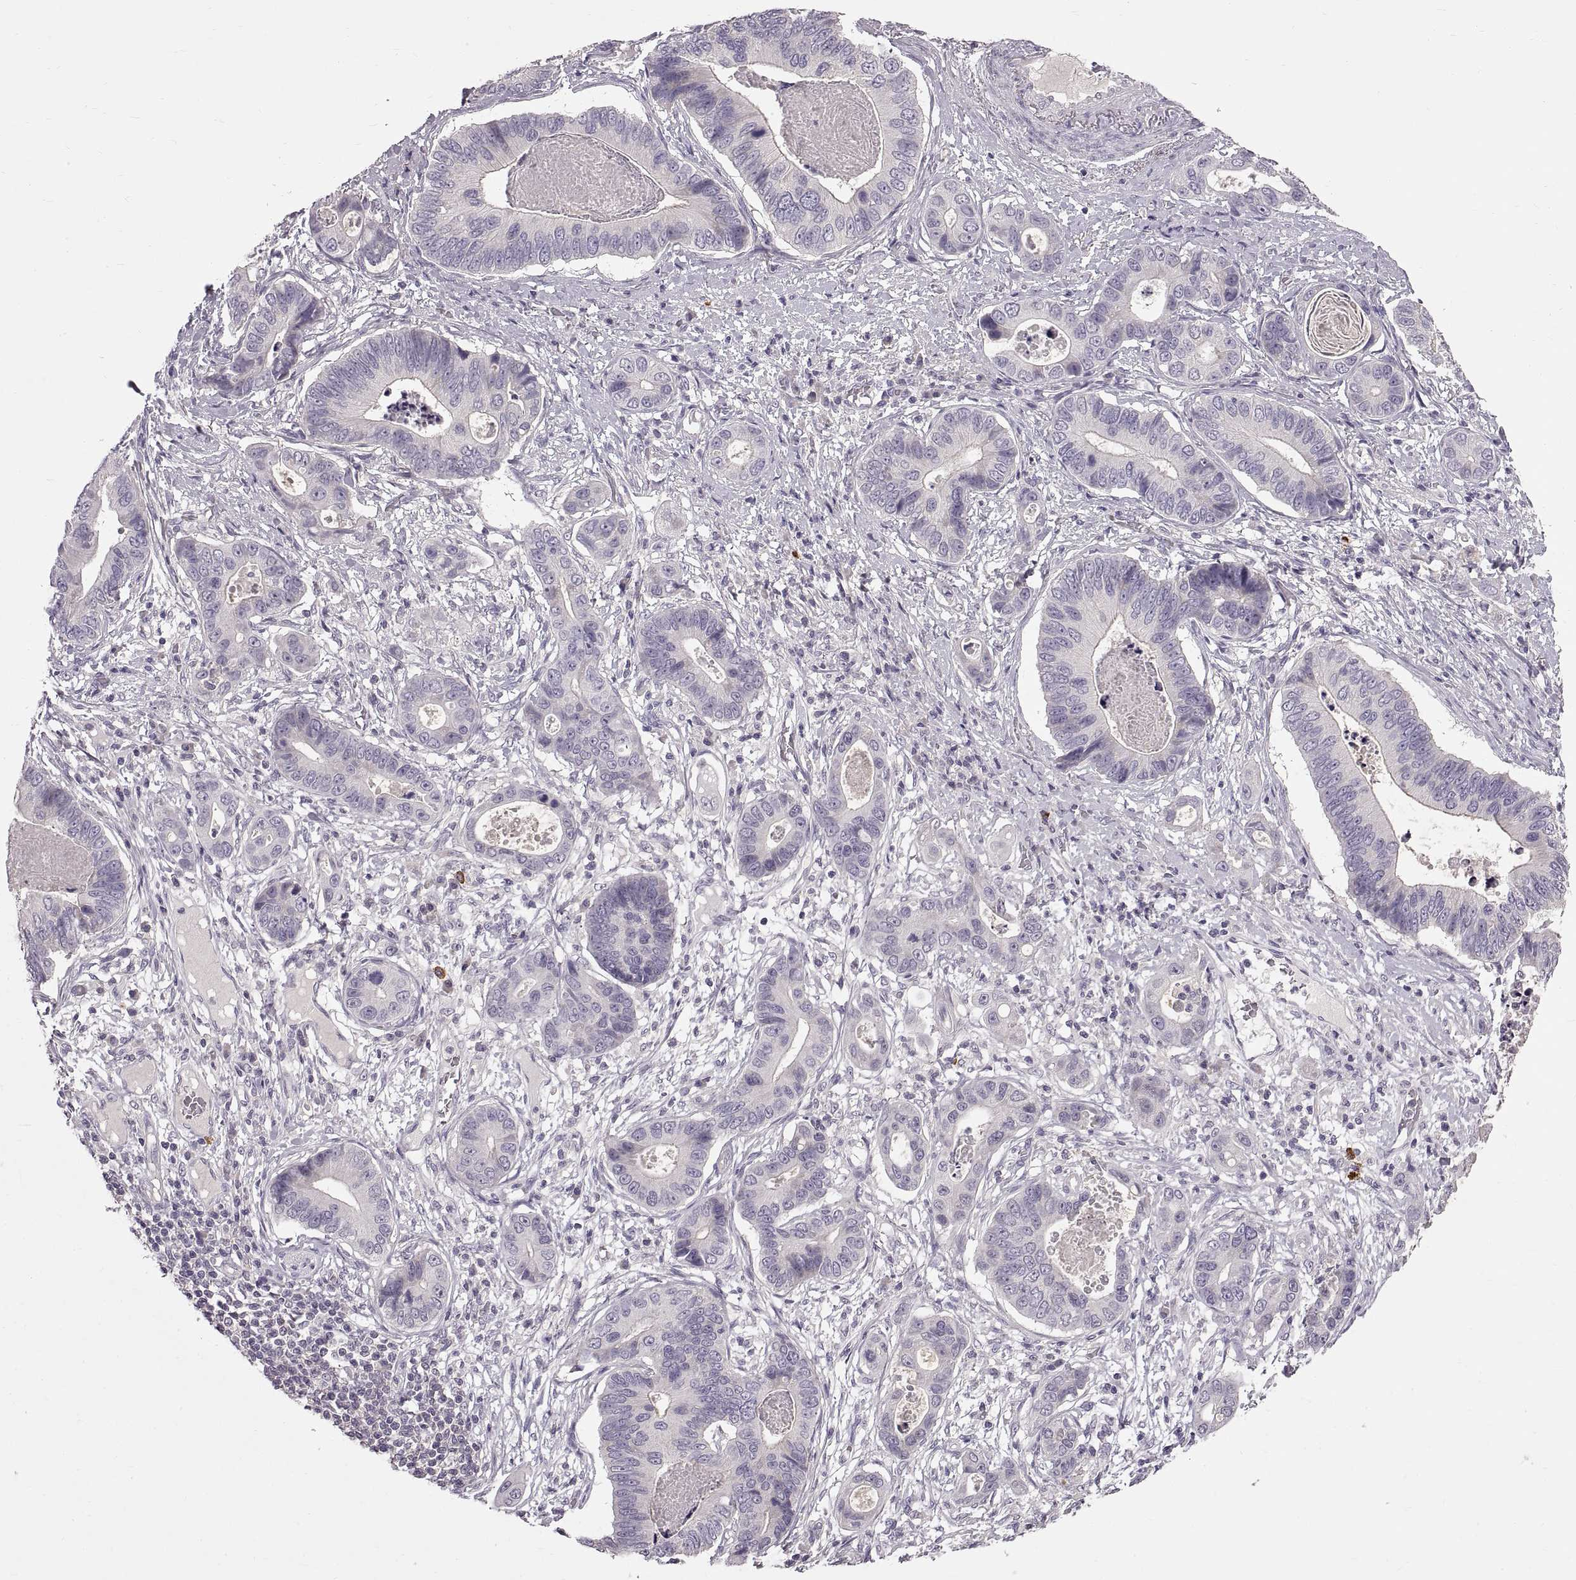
{"staining": {"intensity": "negative", "quantity": "none", "location": "none"}, "tissue": "stomach cancer", "cell_type": "Tumor cells", "image_type": "cancer", "snomed": [{"axis": "morphology", "description": "Adenocarcinoma, NOS"}, {"axis": "topography", "description": "Stomach"}], "caption": "DAB immunohistochemical staining of stomach adenocarcinoma displays no significant expression in tumor cells.", "gene": "WFDC8", "patient": {"sex": "male", "age": 84}}